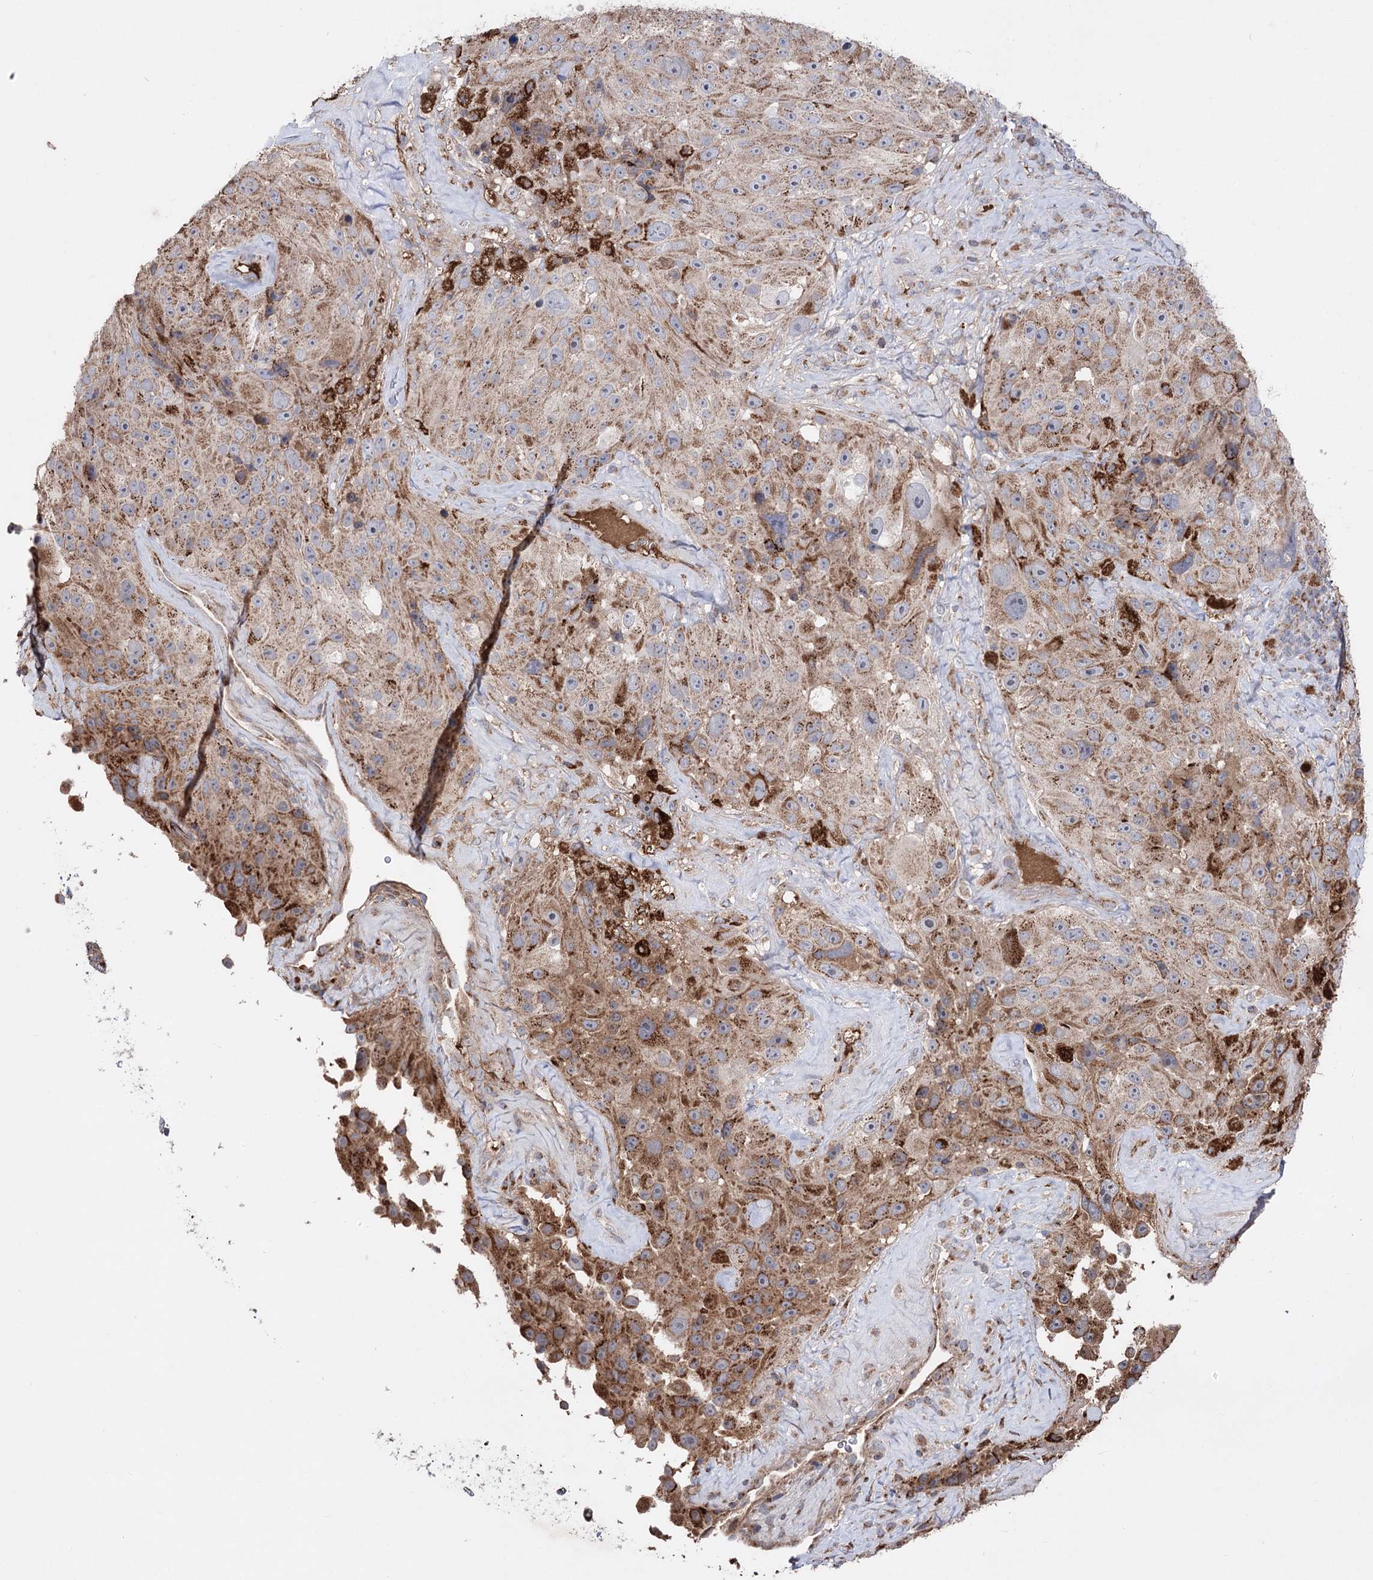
{"staining": {"intensity": "moderate", "quantity": "25%-75%", "location": "cytoplasmic/membranous"}, "tissue": "melanoma", "cell_type": "Tumor cells", "image_type": "cancer", "snomed": [{"axis": "morphology", "description": "Malignant melanoma, Metastatic site"}, {"axis": "topography", "description": "Lymph node"}], "caption": "The micrograph exhibits staining of melanoma, revealing moderate cytoplasmic/membranous protein expression (brown color) within tumor cells.", "gene": "ARHGAP20", "patient": {"sex": "male", "age": 62}}